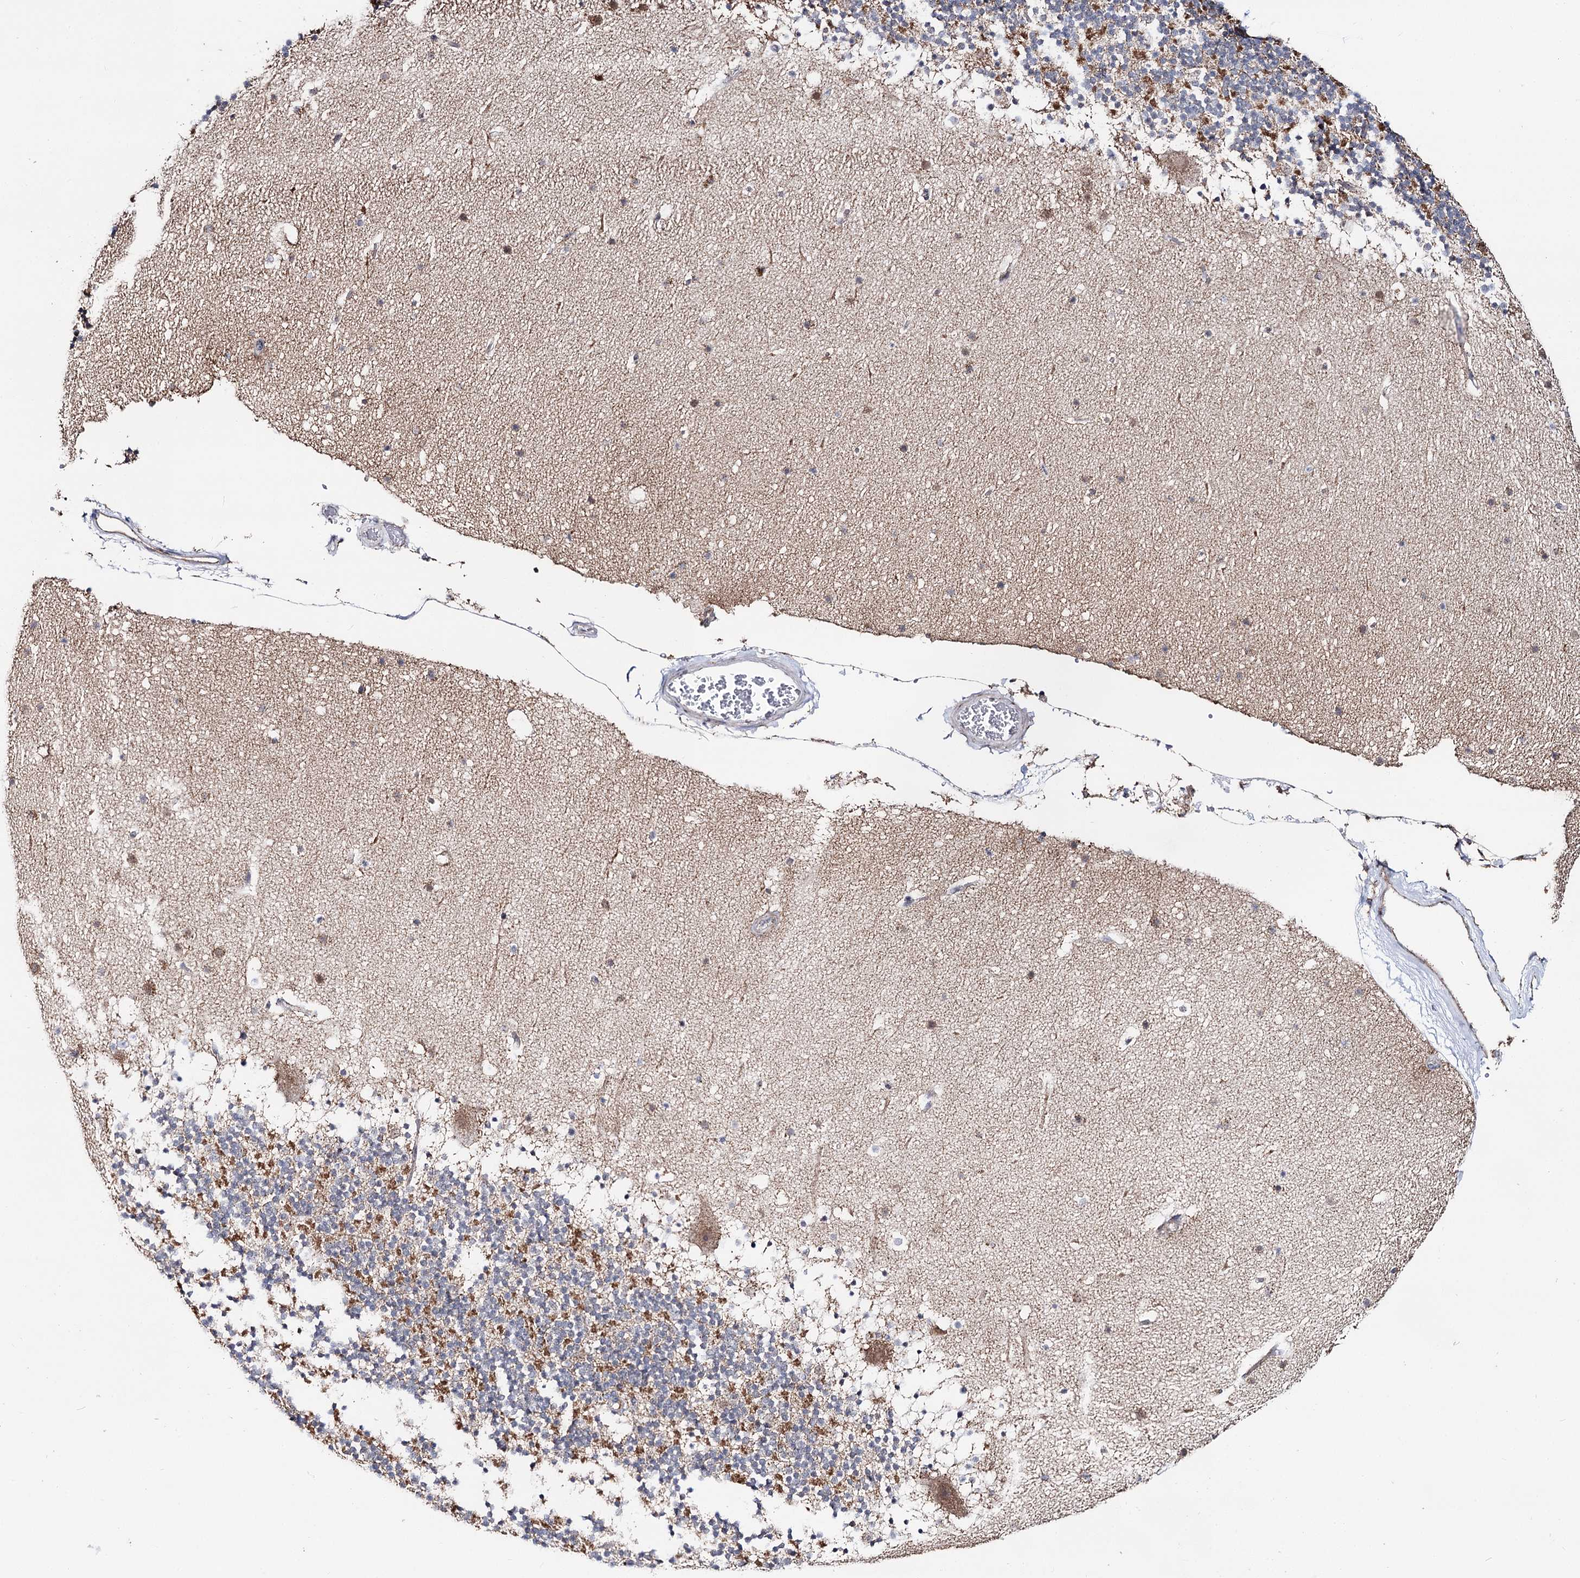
{"staining": {"intensity": "moderate", "quantity": "25%-75%", "location": "cytoplasmic/membranous"}, "tissue": "cerebellum", "cell_type": "Cells in granular layer", "image_type": "normal", "snomed": [{"axis": "morphology", "description": "Normal tissue, NOS"}, {"axis": "topography", "description": "Cerebellum"}], "caption": "About 25%-75% of cells in granular layer in unremarkable human cerebellum demonstrate moderate cytoplasmic/membranous protein staining as visualized by brown immunohistochemical staining.", "gene": "CBR4", "patient": {"sex": "male", "age": 57}}